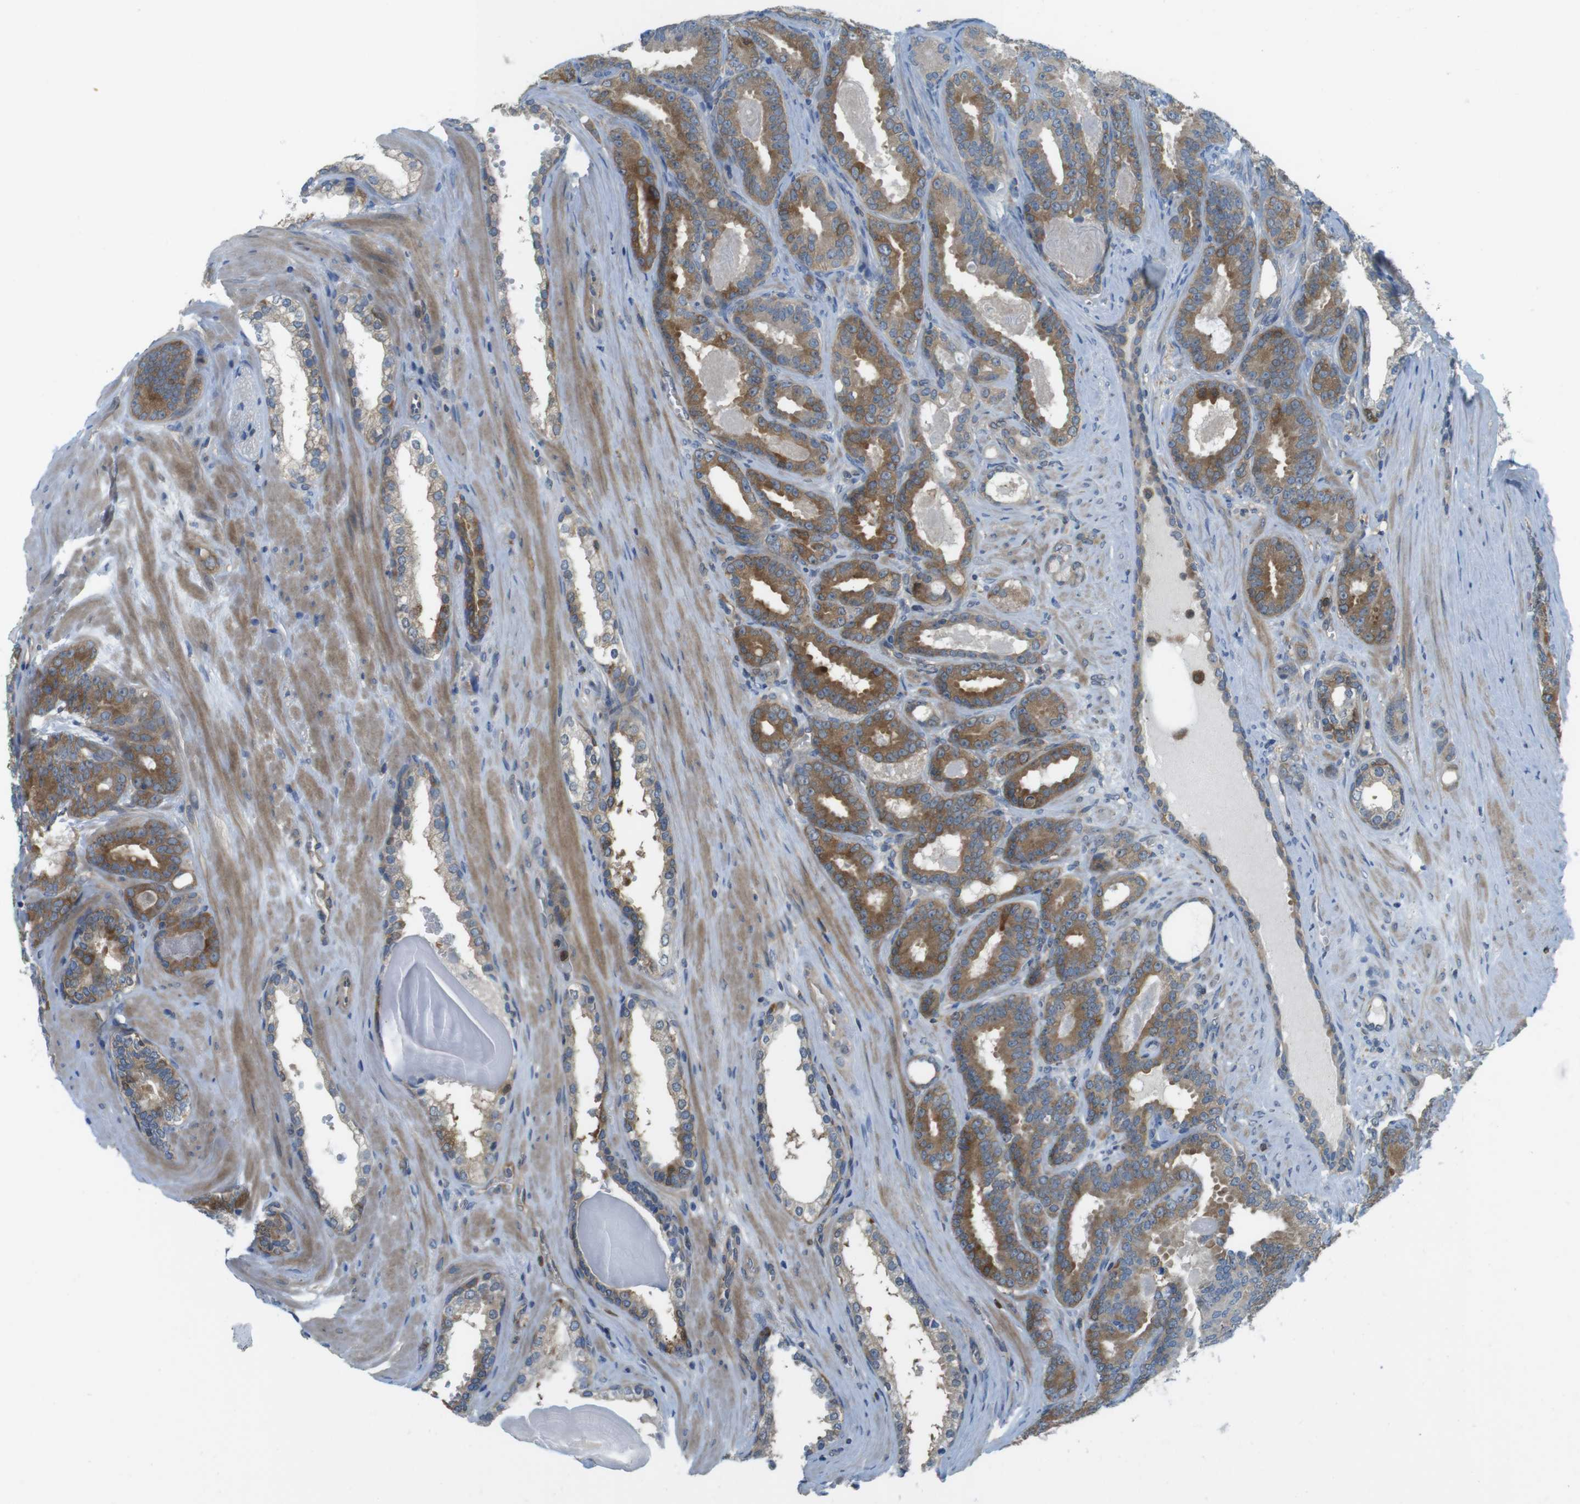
{"staining": {"intensity": "moderate", "quantity": ">75%", "location": "cytoplasmic/membranous"}, "tissue": "prostate cancer", "cell_type": "Tumor cells", "image_type": "cancer", "snomed": [{"axis": "morphology", "description": "Adenocarcinoma, High grade"}, {"axis": "topography", "description": "Prostate"}], "caption": "Moderate cytoplasmic/membranous staining is seen in approximately >75% of tumor cells in prostate cancer (adenocarcinoma (high-grade)).", "gene": "MTHFD1", "patient": {"sex": "male", "age": 60}}